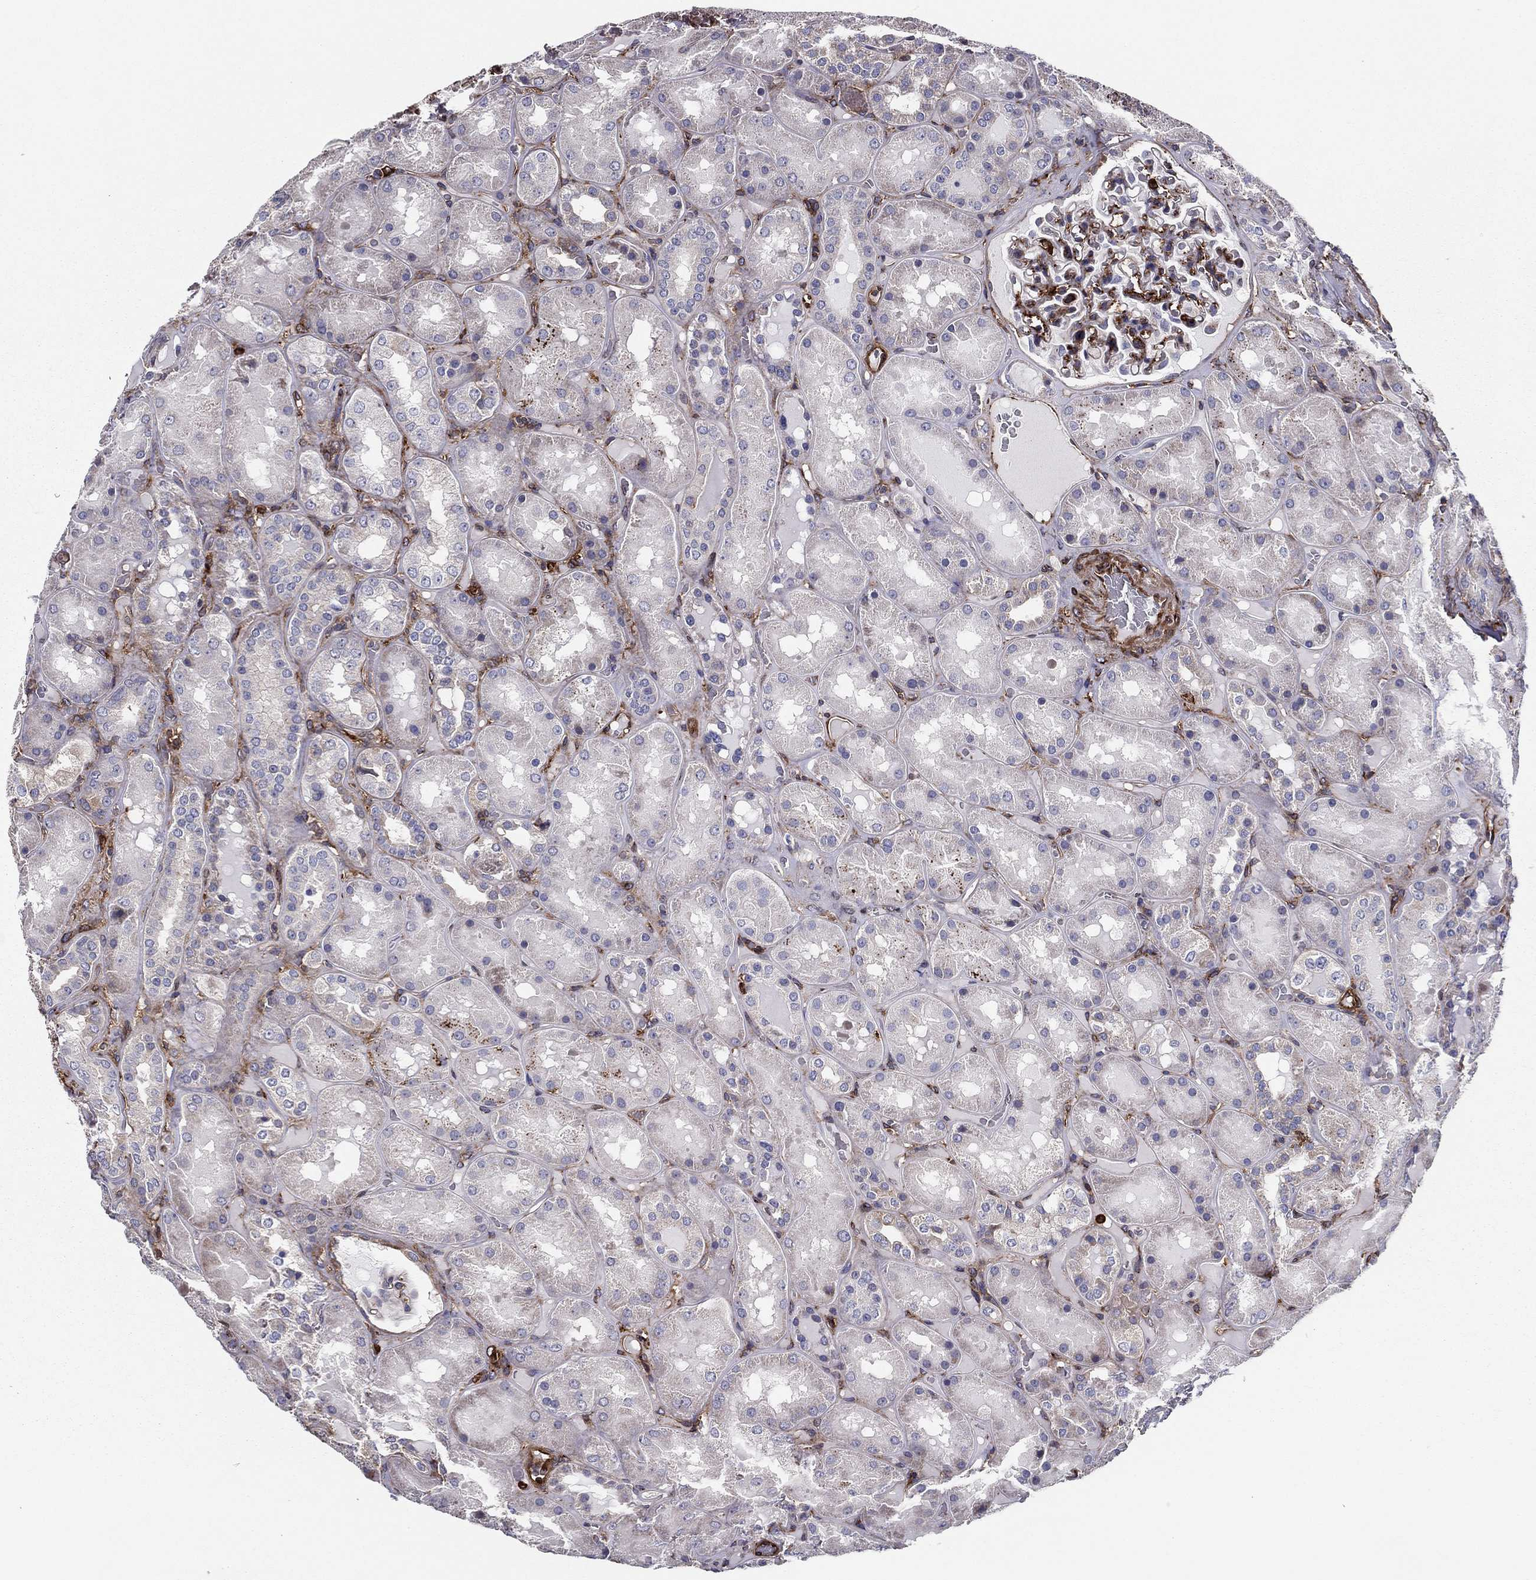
{"staining": {"intensity": "moderate", "quantity": "<25%", "location": "cytoplasmic/membranous"}, "tissue": "kidney", "cell_type": "Cells in glomeruli", "image_type": "normal", "snomed": [{"axis": "morphology", "description": "Normal tissue, NOS"}, {"axis": "topography", "description": "Kidney"}], "caption": "About <25% of cells in glomeruli in benign human kidney display moderate cytoplasmic/membranous protein staining as visualized by brown immunohistochemical staining.", "gene": "EHBP1L1", "patient": {"sex": "male", "age": 73}}